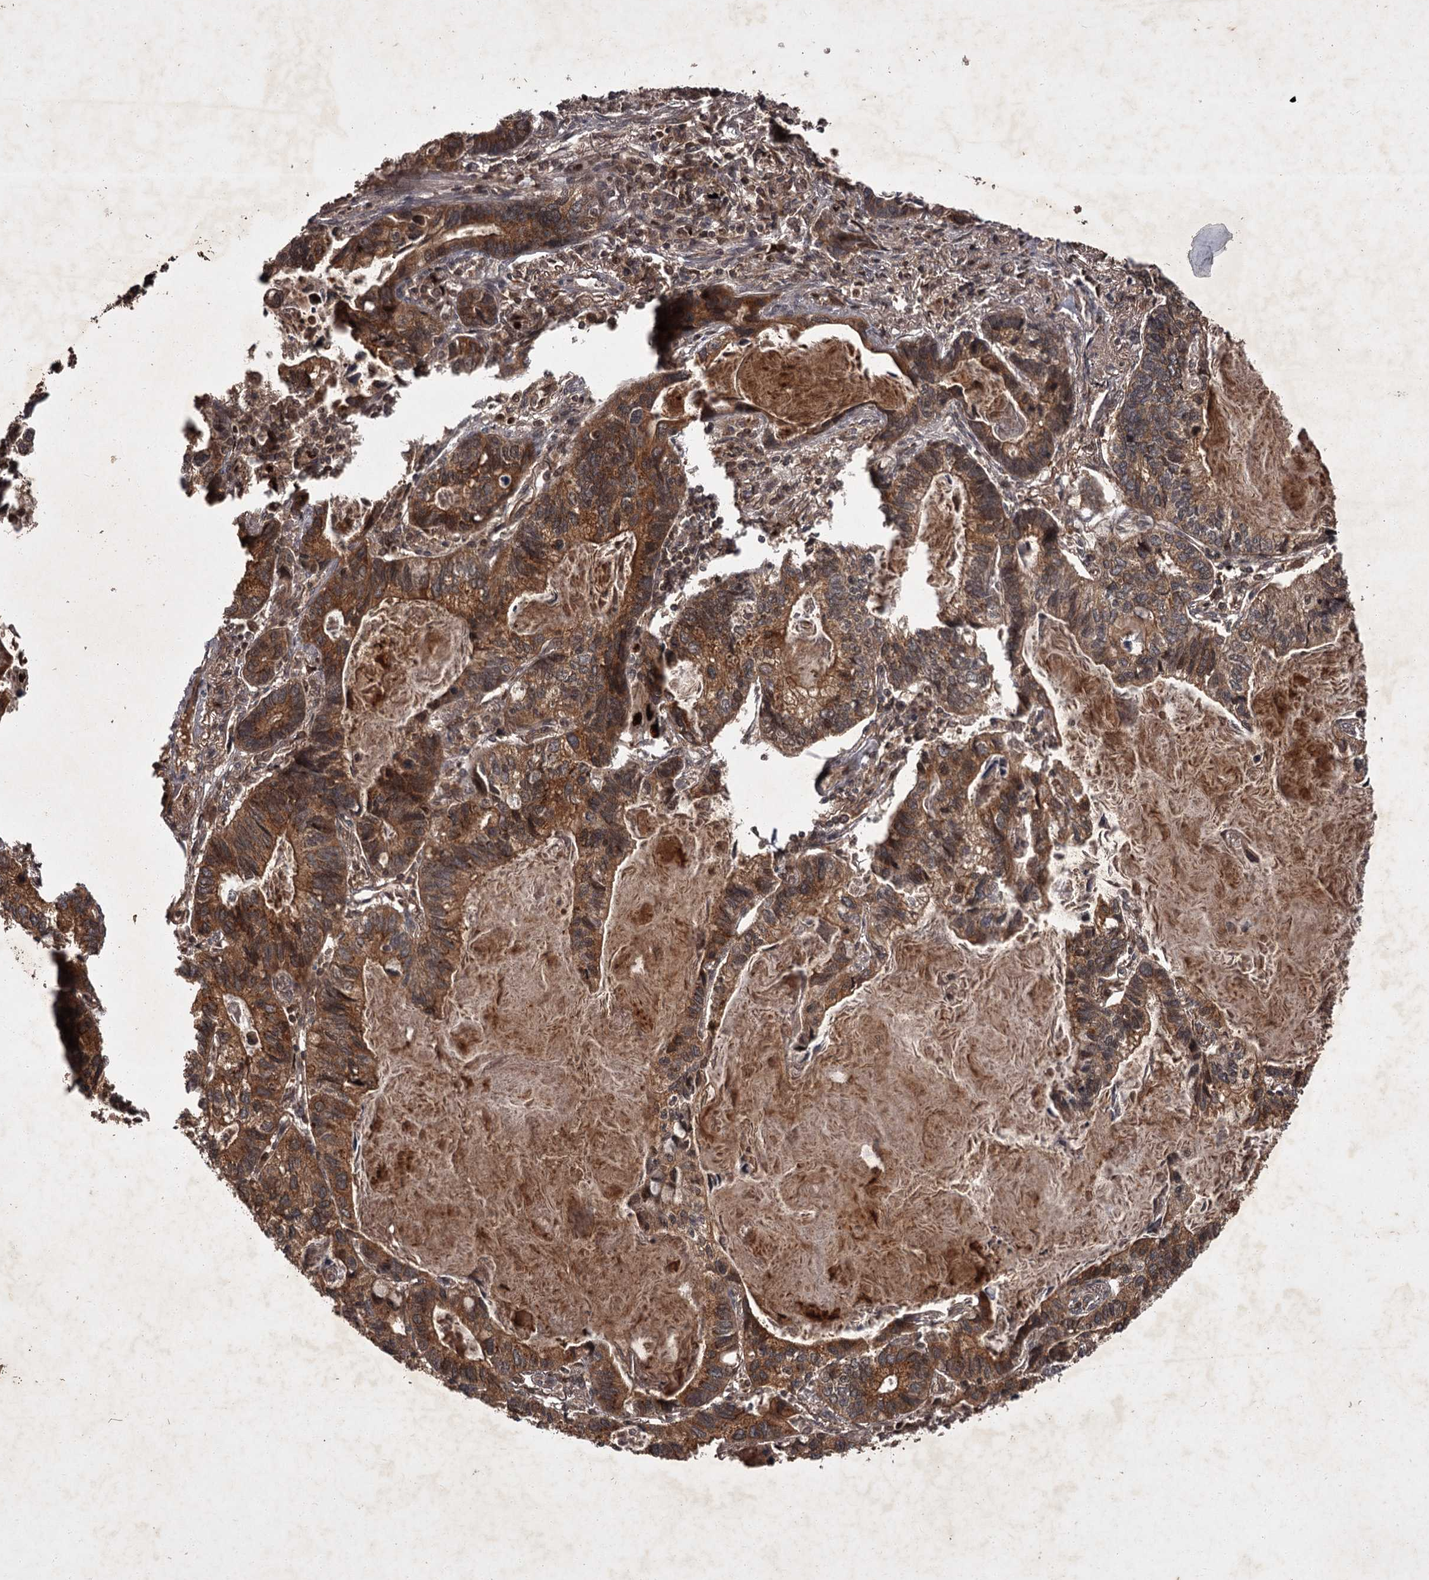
{"staining": {"intensity": "moderate", "quantity": ">75%", "location": "cytoplasmic/membranous"}, "tissue": "lung cancer", "cell_type": "Tumor cells", "image_type": "cancer", "snomed": [{"axis": "morphology", "description": "Adenocarcinoma, NOS"}, {"axis": "topography", "description": "Lung"}], "caption": "A brown stain highlights moderate cytoplasmic/membranous staining of a protein in human adenocarcinoma (lung) tumor cells.", "gene": "TBC1D23", "patient": {"sex": "male", "age": 67}}